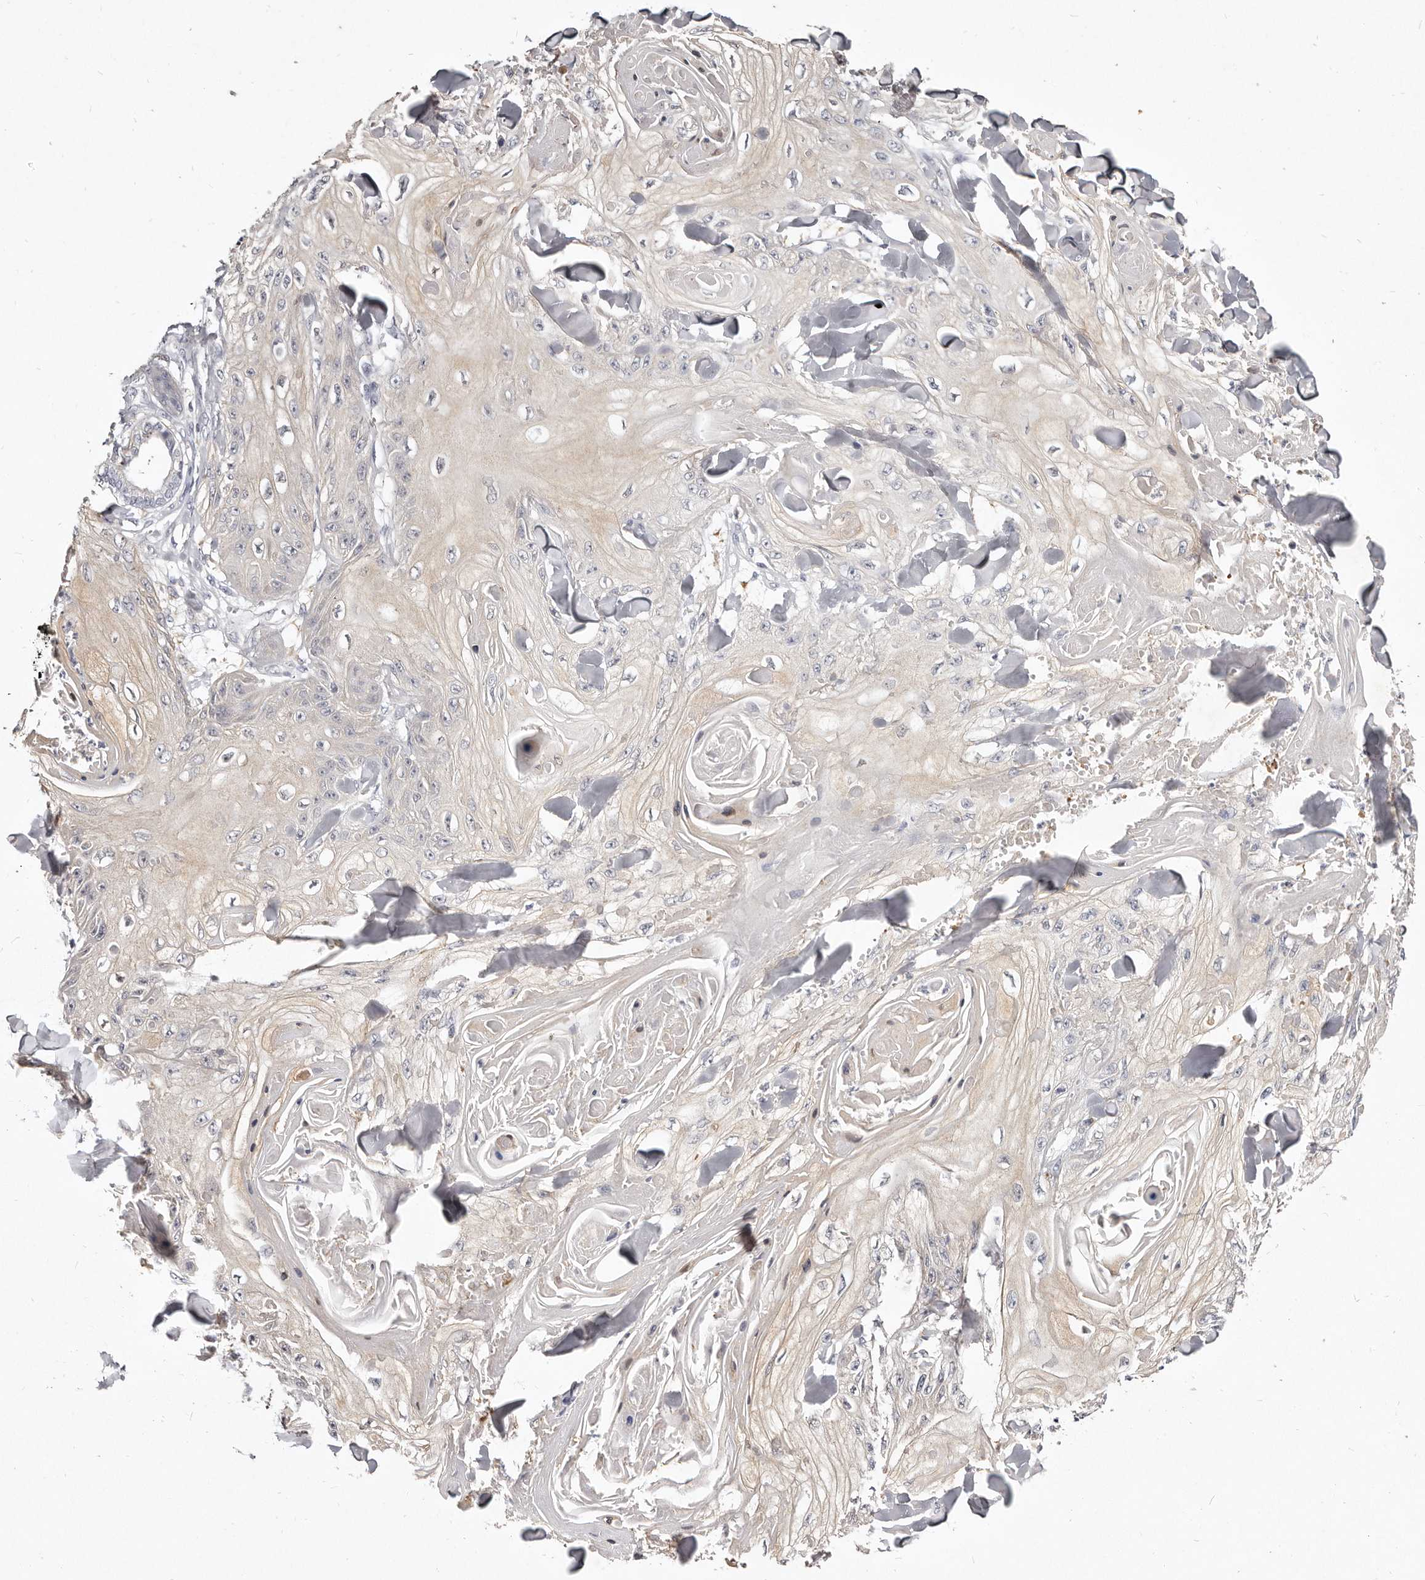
{"staining": {"intensity": "negative", "quantity": "none", "location": "none"}, "tissue": "skin cancer", "cell_type": "Tumor cells", "image_type": "cancer", "snomed": [{"axis": "morphology", "description": "Squamous cell carcinoma, NOS"}, {"axis": "topography", "description": "Skin"}], "caption": "This is an immunohistochemistry (IHC) photomicrograph of human skin cancer. There is no expression in tumor cells.", "gene": "MRPS33", "patient": {"sex": "male", "age": 74}}